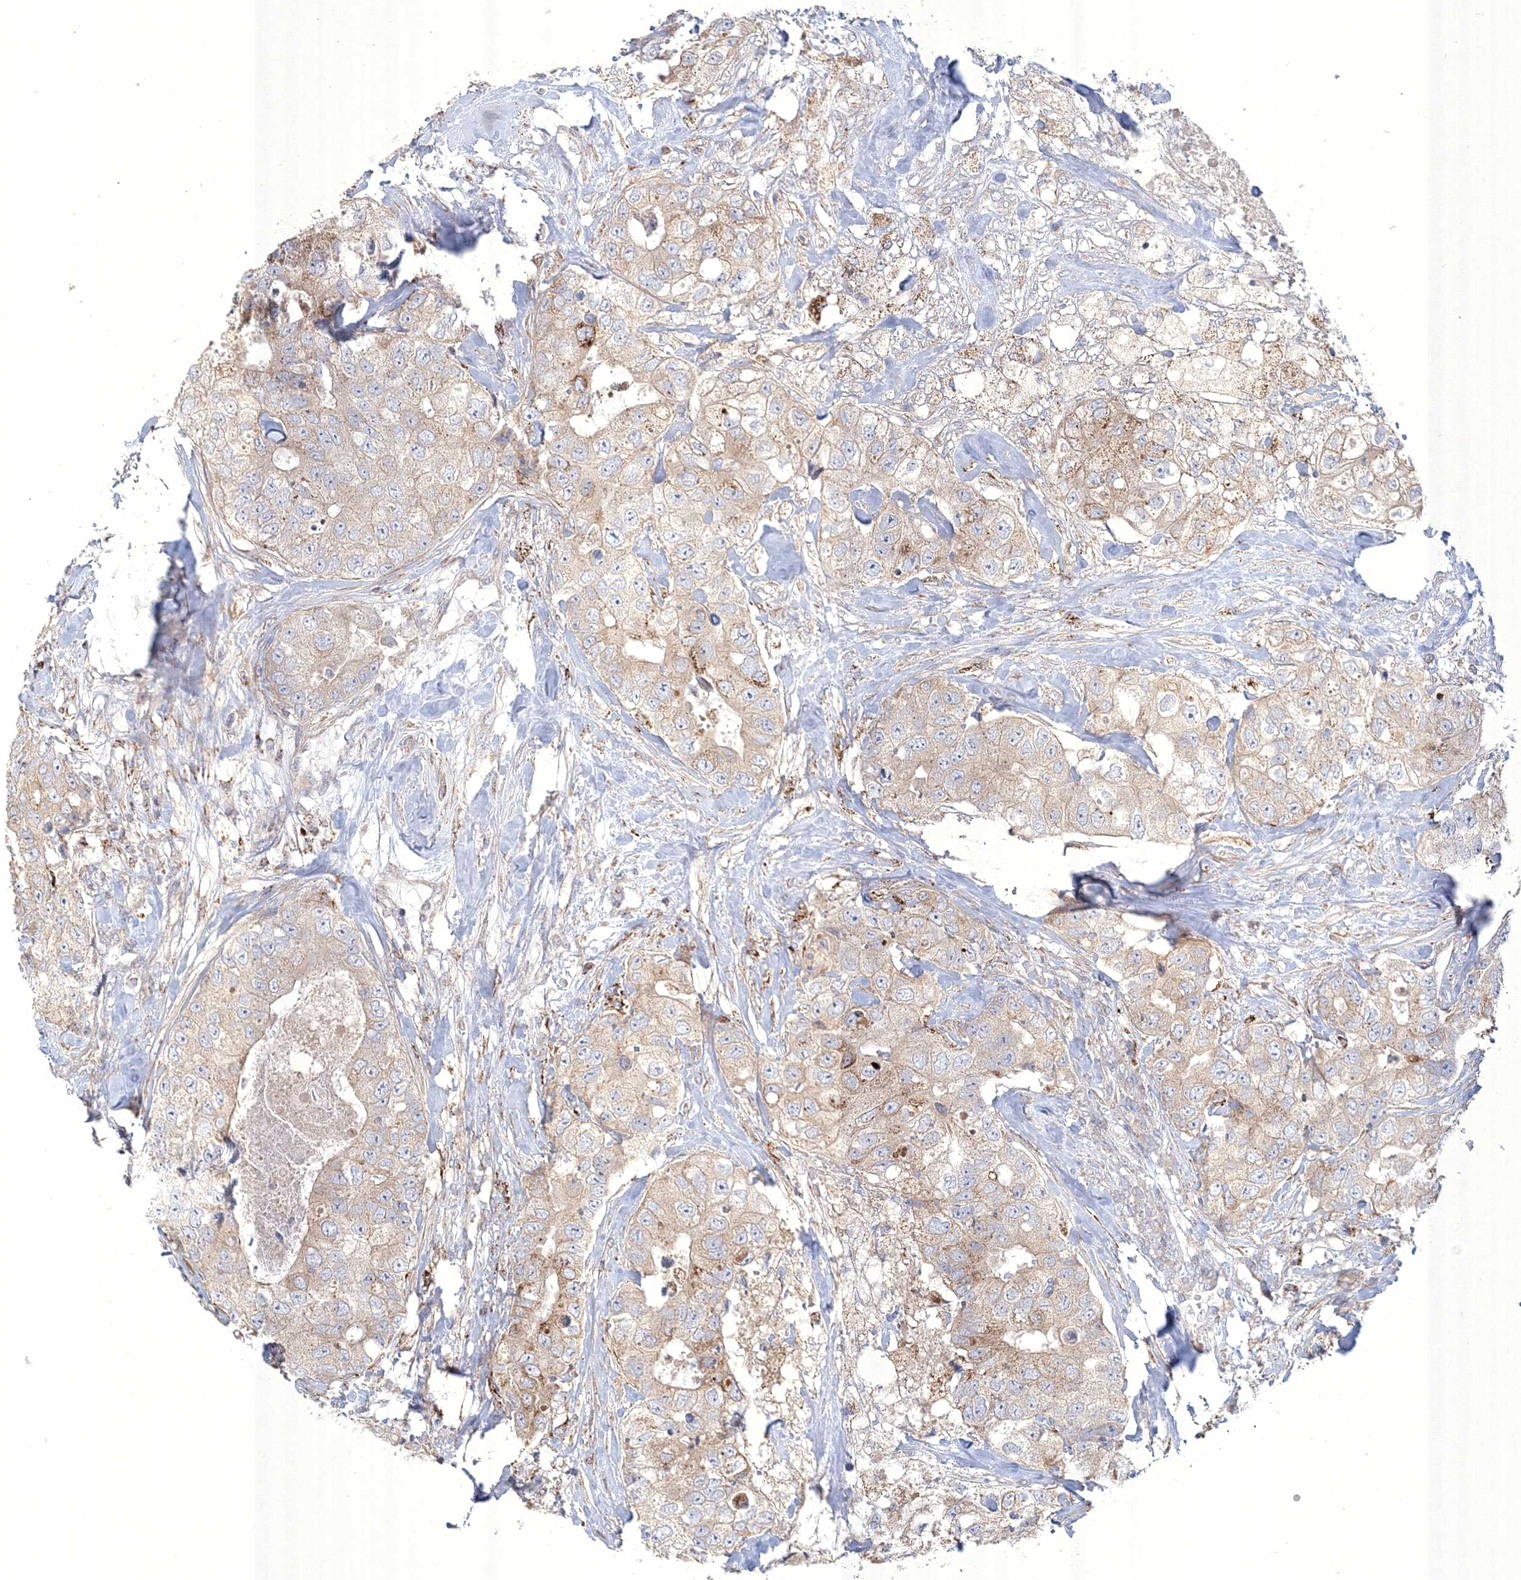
{"staining": {"intensity": "weak", "quantity": ">75%", "location": "cytoplasmic/membranous"}, "tissue": "breast cancer", "cell_type": "Tumor cells", "image_type": "cancer", "snomed": [{"axis": "morphology", "description": "Duct carcinoma"}, {"axis": "topography", "description": "Breast"}], "caption": "Immunohistochemistry (IHC) micrograph of breast intraductal carcinoma stained for a protein (brown), which reveals low levels of weak cytoplasmic/membranous staining in about >75% of tumor cells.", "gene": "WDR49", "patient": {"sex": "female", "age": 62}}